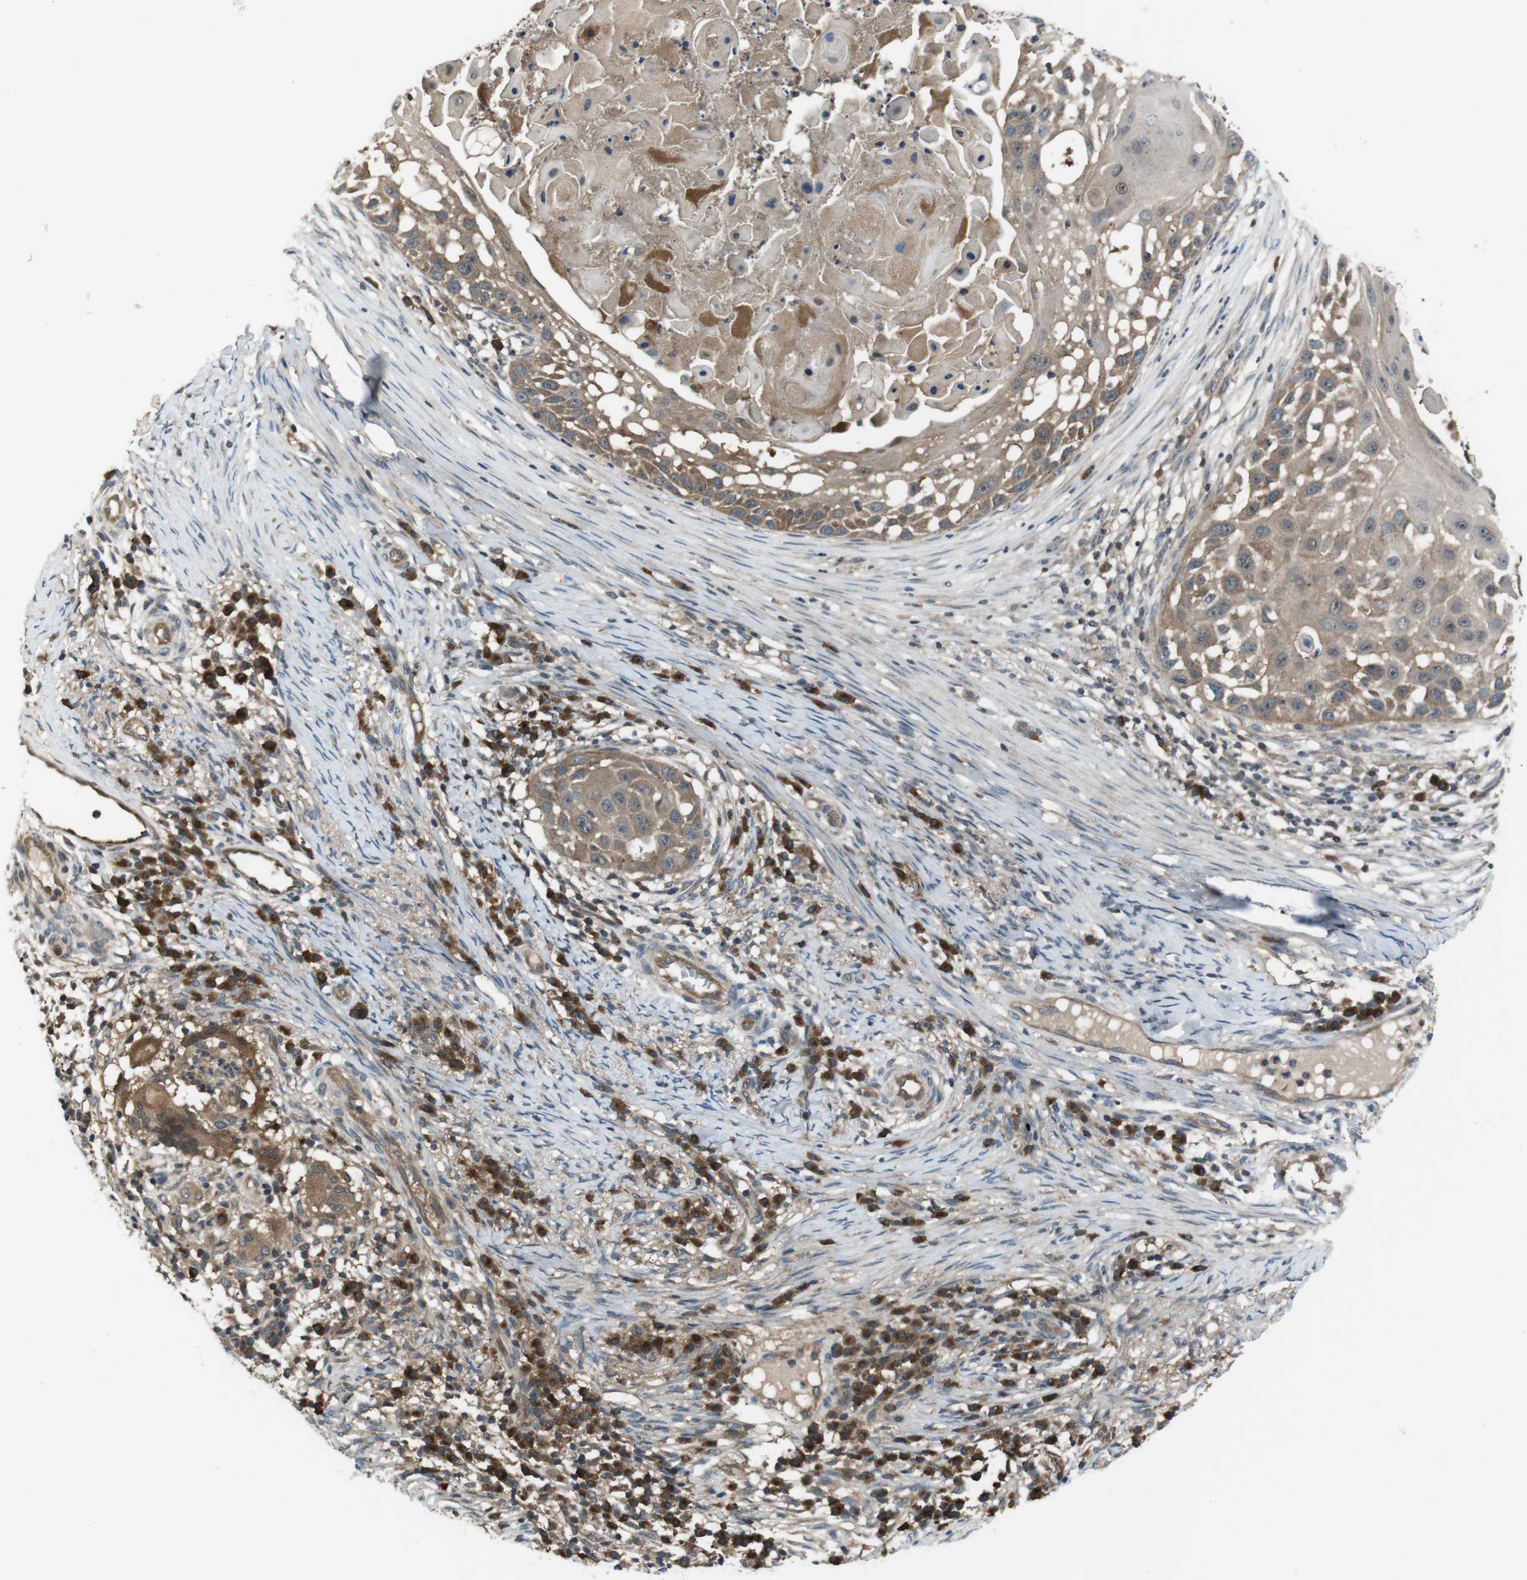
{"staining": {"intensity": "moderate", "quantity": ">75%", "location": "cytoplasmic/membranous"}, "tissue": "skin cancer", "cell_type": "Tumor cells", "image_type": "cancer", "snomed": [{"axis": "morphology", "description": "Squamous cell carcinoma, NOS"}, {"axis": "topography", "description": "Skin"}], "caption": "Protein expression analysis of skin cancer (squamous cell carcinoma) demonstrates moderate cytoplasmic/membranous staining in approximately >75% of tumor cells. (IHC, brightfield microscopy, high magnification).", "gene": "SLC22A23", "patient": {"sex": "female", "age": 44}}